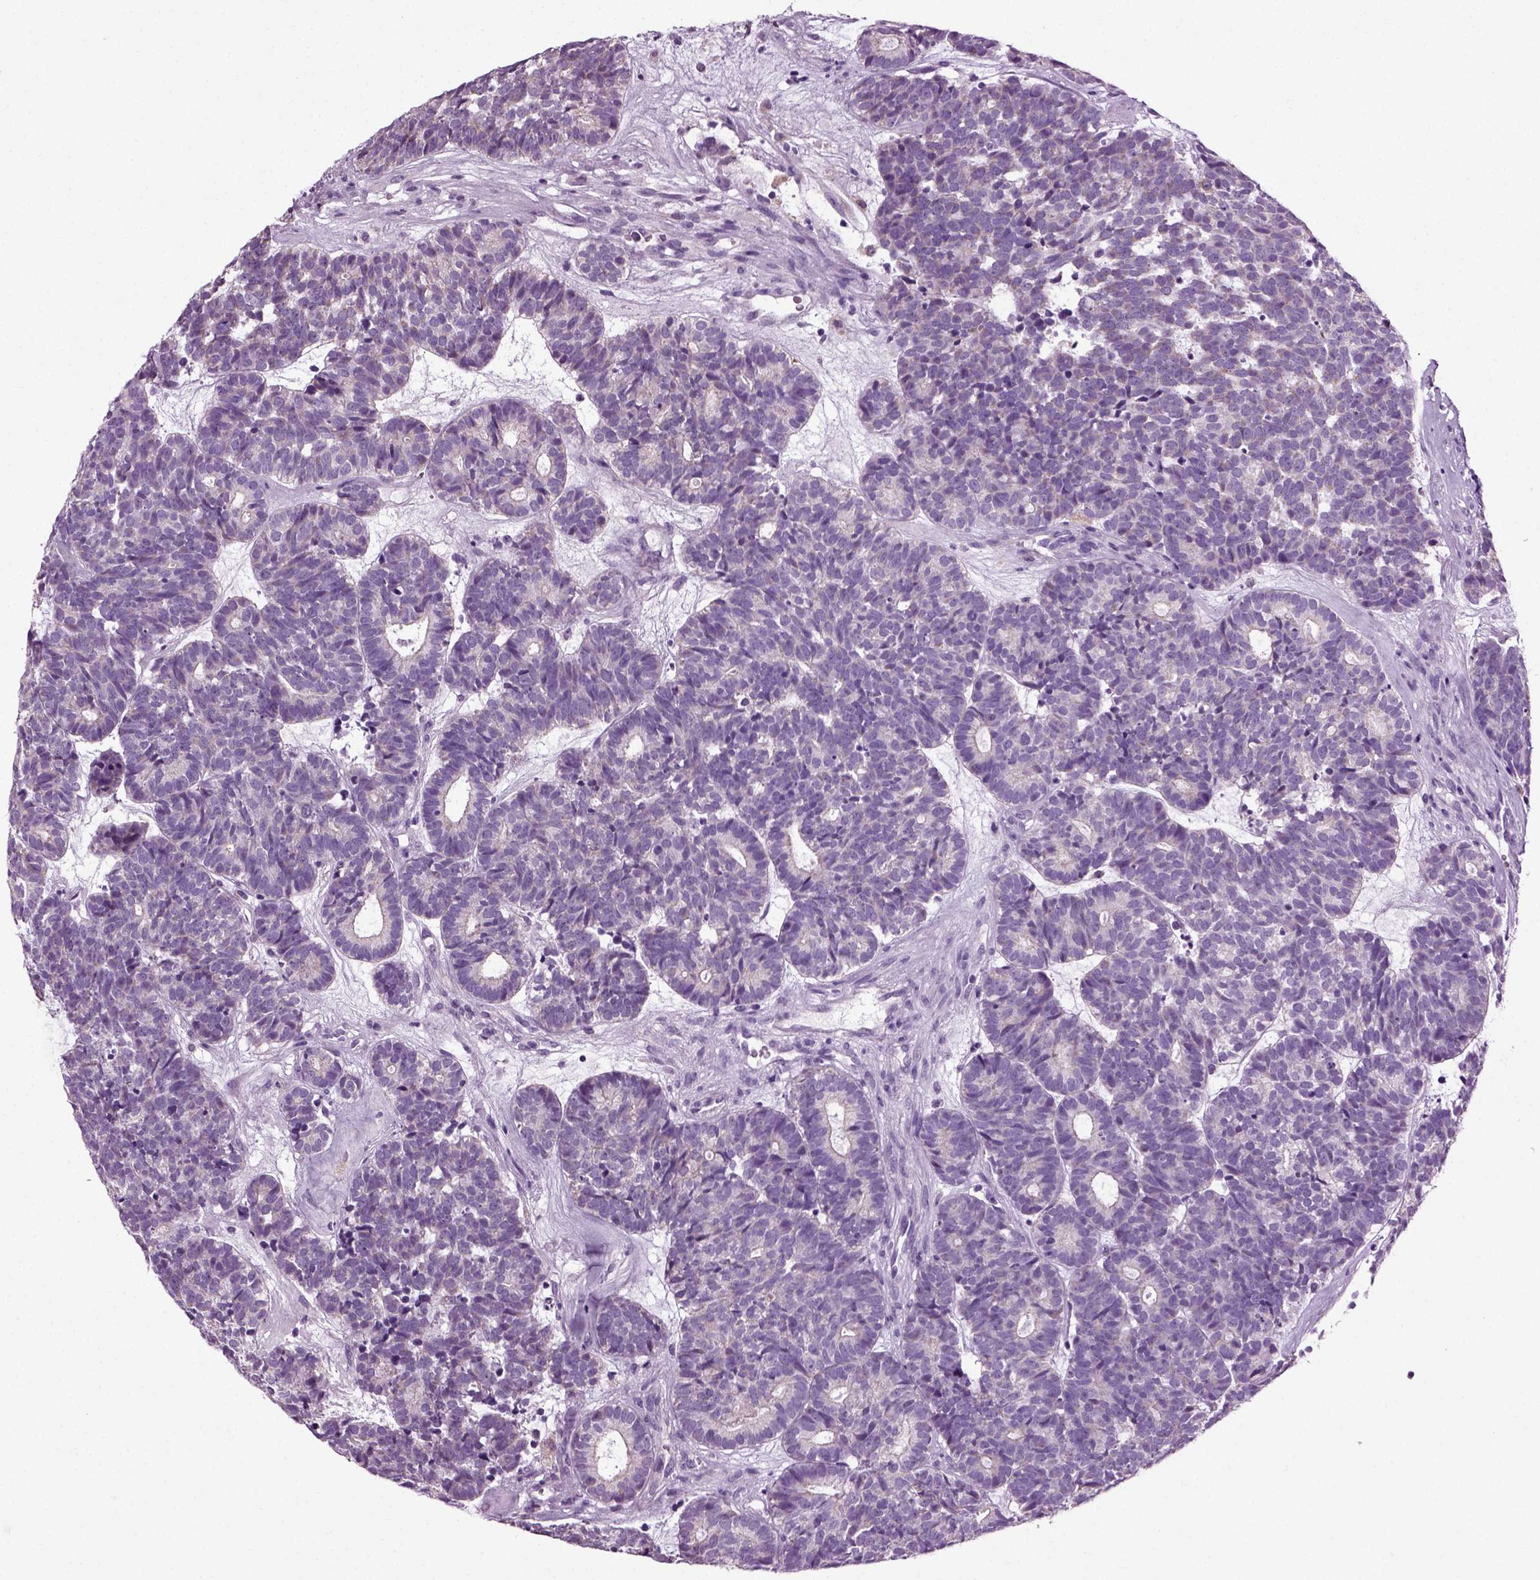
{"staining": {"intensity": "negative", "quantity": "none", "location": "none"}, "tissue": "head and neck cancer", "cell_type": "Tumor cells", "image_type": "cancer", "snomed": [{"axis": "morphology", "description": "Adenocarcinoma, NOS"}, {"axis": "topography", "description": "Head-Neck"}], "caption": "This is an immunohistochemistry micrograph of human head and neck adenocarcinoma. There is no expression in tumor cells.", "gene": "DNAH10", "patient": {"sex": "female", "age": 81}}